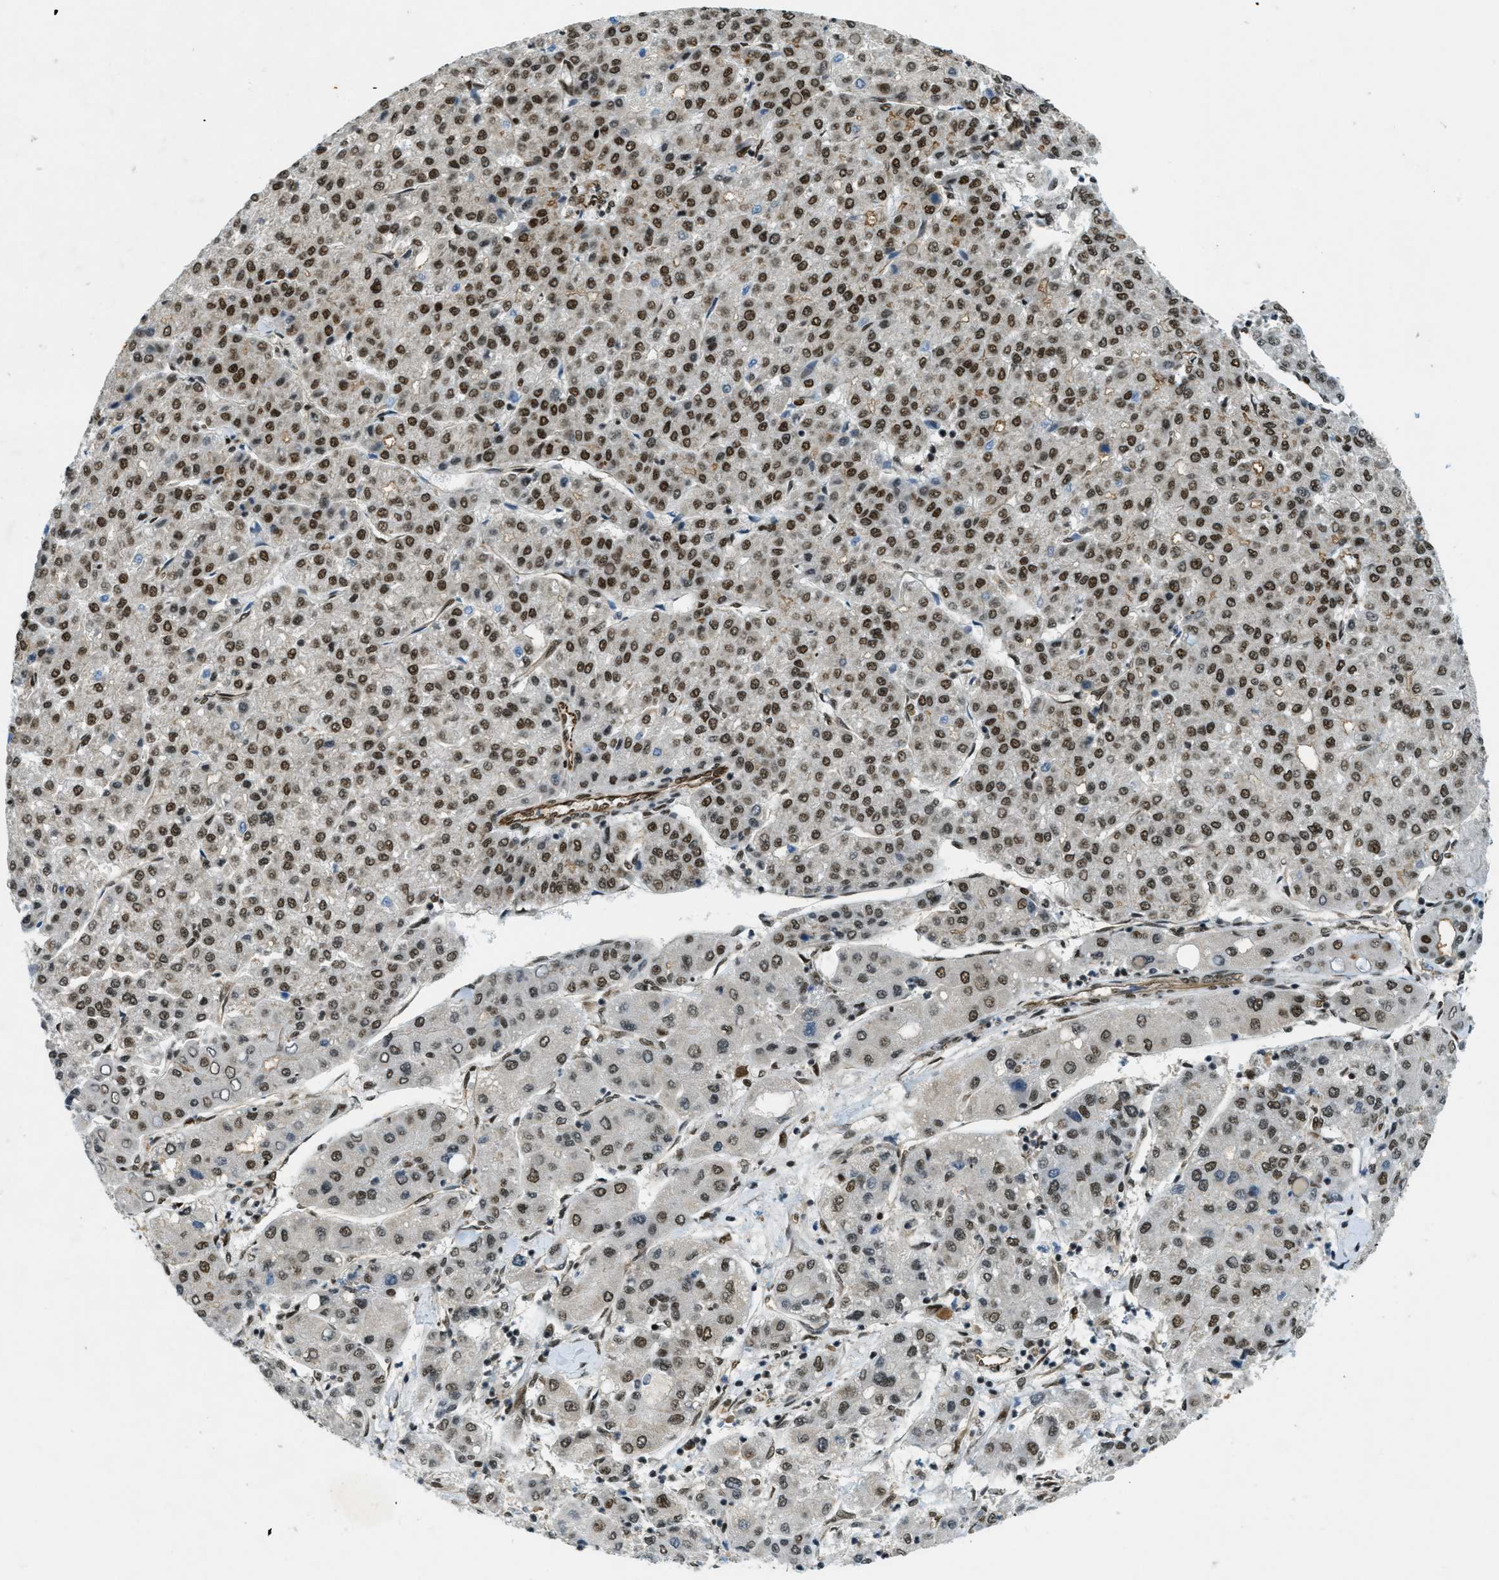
{"staining": {"intensity": "moderate", "quantity": ">75%", "location": "nuclear"}, "tissue": "liver cancer", "cell_type": "Tumor cells", "image_type": "cancer", "snomed": [{"axis": "morphology", "description": "Carcinoma, Hepatocellular, NOS"}, {"axis": "topography", "description": "Liver"}], "caption": "Human liver hepatocellular carcinoma stained with a protein marker shows moderate staining in tumor cells.", "gene": "ZFR", "patient": {"sex": "male", "age": 65}}